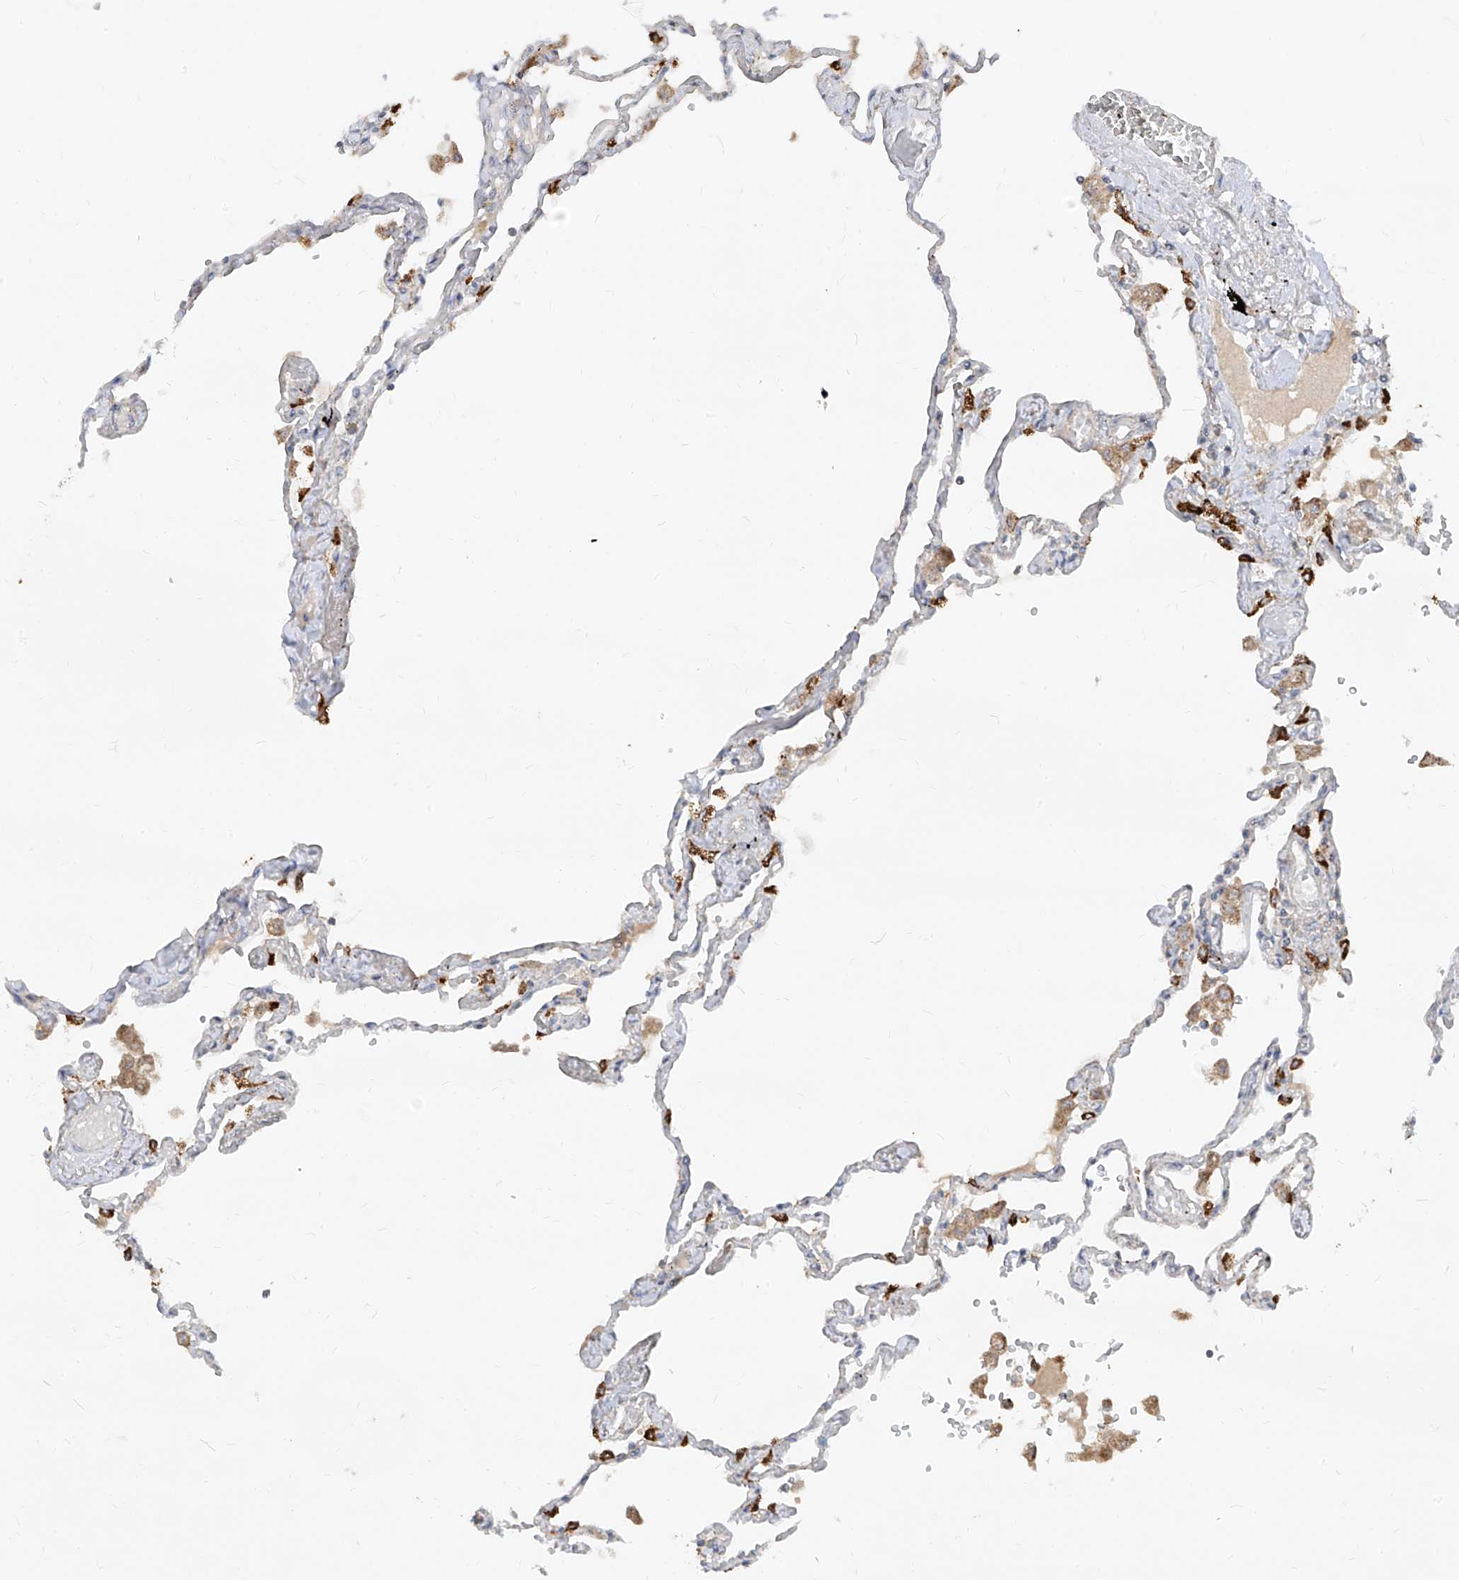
{"staining": {"intensity": "strong", "quantity": "25%-75%", "location": "cytoplasmic/membranous"}, "tissue": "lung", "cell_type": "Alveolar cells", "image_type": "normal", "snomed": [{"axis": "morphology", "description": "Normal tissue, NOS"}, {"axis": "topography", "description": "Lung"}], "caption": "Alveolar cells show strong cytoplasmic/membranous staining in about 25%-75% of cells in benign lung.", "gene": "ABCD3", "patient": {"sex": "female", "age": 67}}